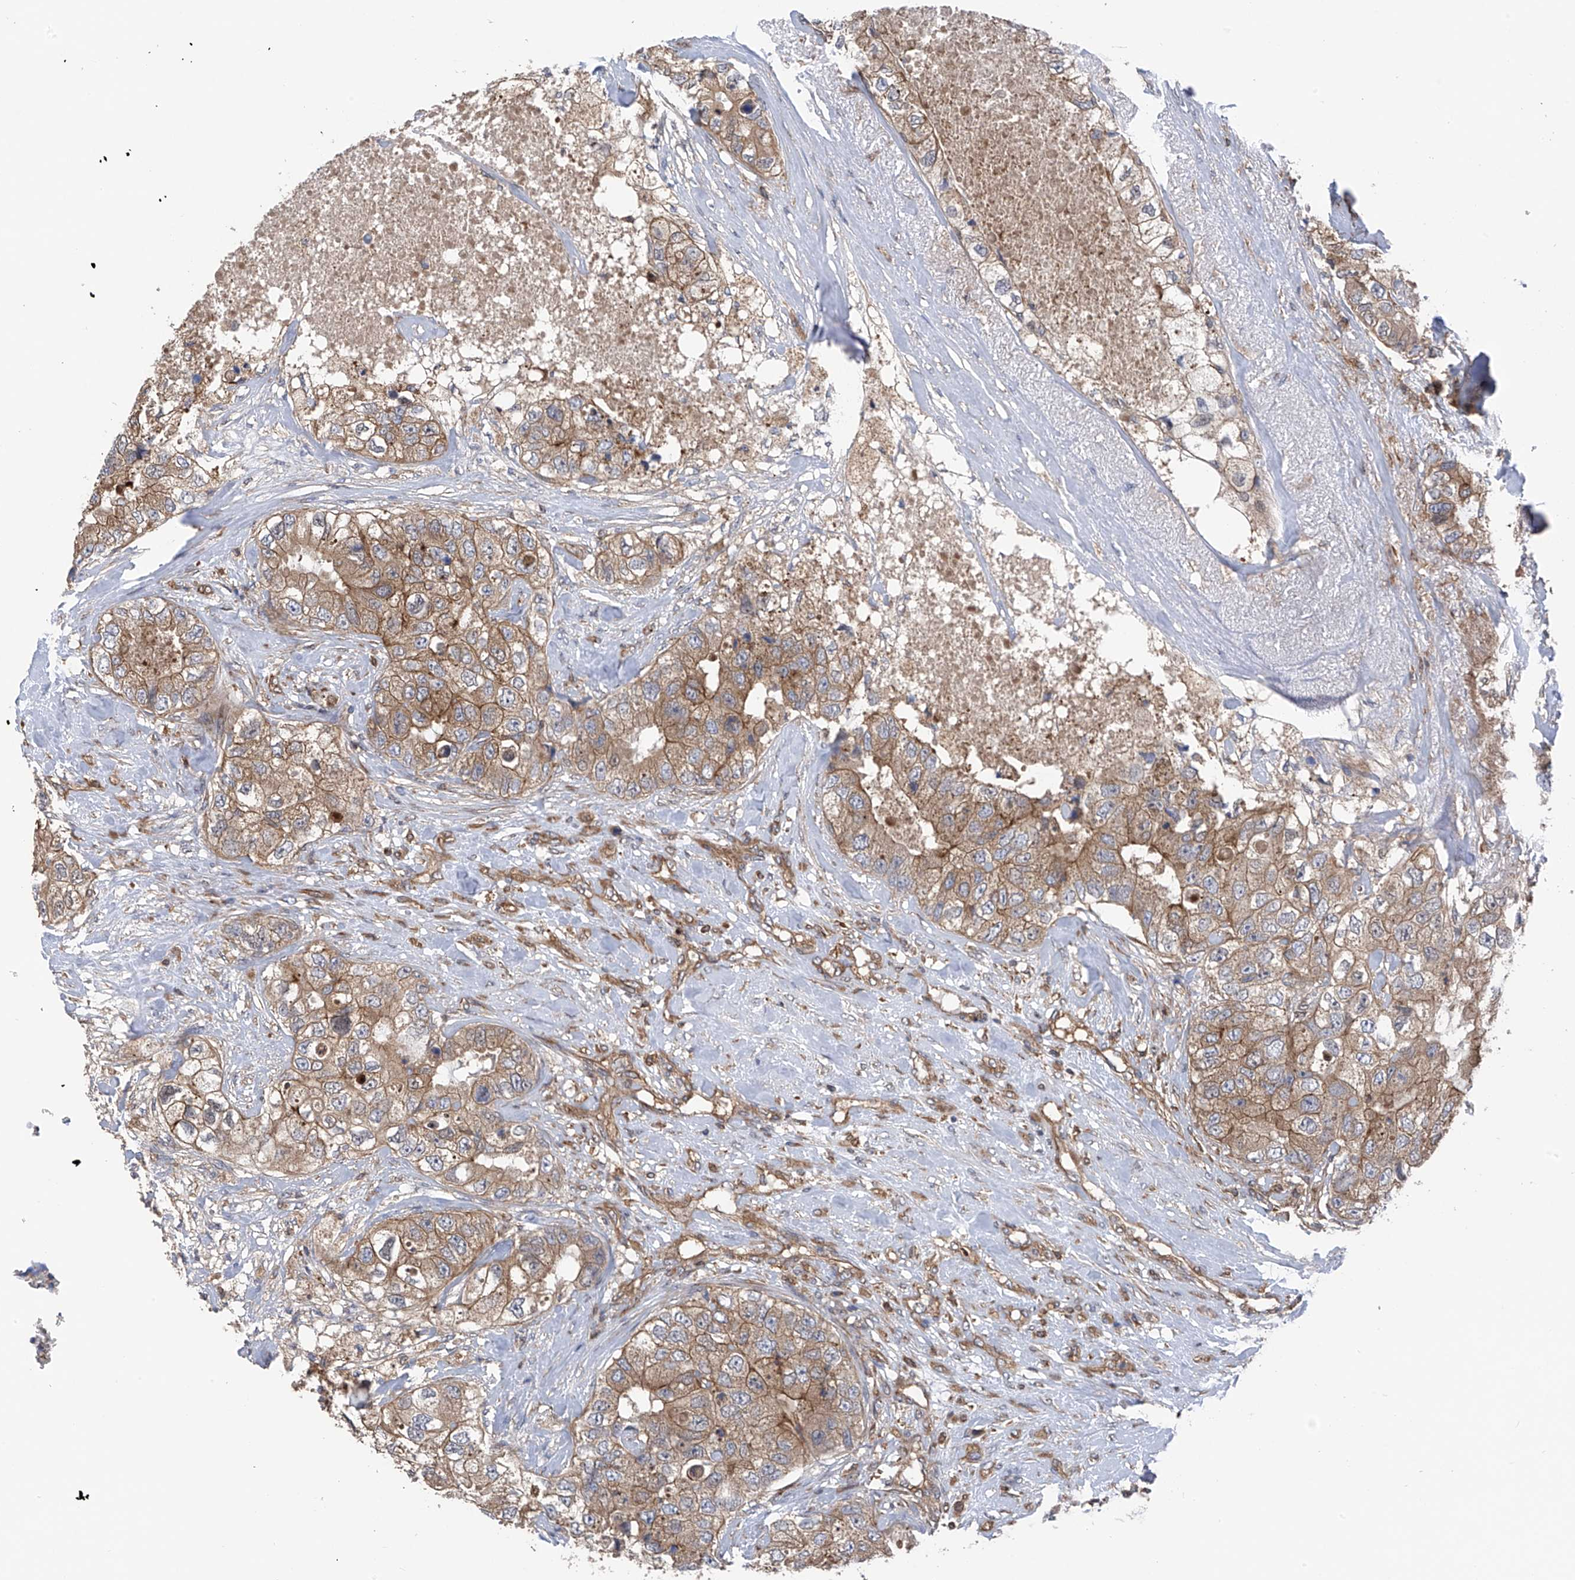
{"staining": {"intensity": "moderate", "quantity": ">75%", "location": "cytoplasmic/membranous"}, "tissue": "breast cancer", "cell_type": "Tumor cells", "image_type": "cancer", "snomed": [{"axis": "morphology", "description": "Duct carcinoma"}, {"axis": "topography", "description": "Breast"}], "caption": "Protein staining of breast cancer tissue displays moderate cytoplasmic/membranous expression in approximately >75% of tumor cells.", "gene": "CHPF", "patient": {"sex": "female", "age": 62}}